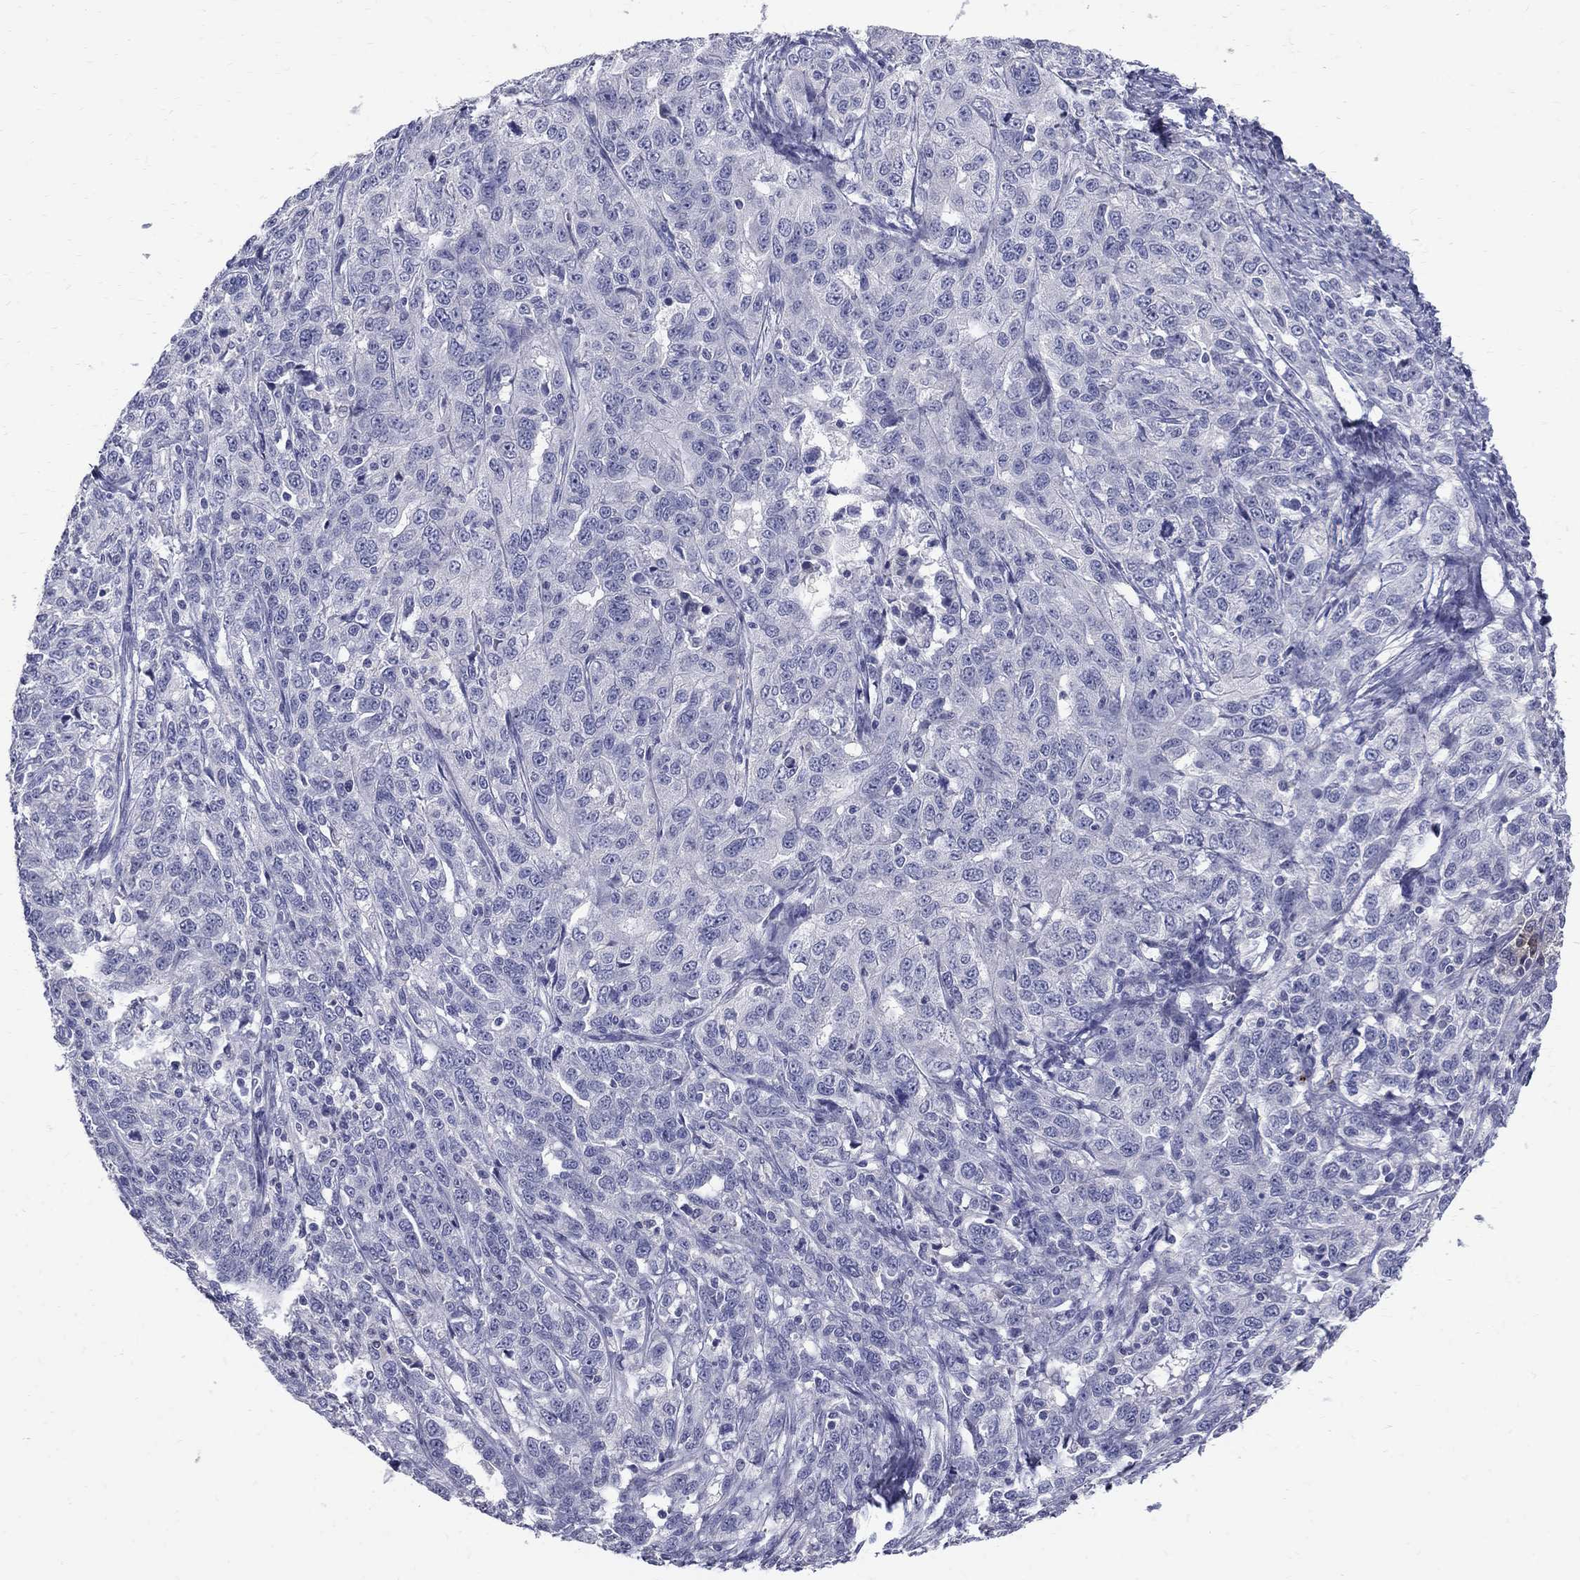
{"staining": {"intensity": "negative", "quantity": "none", "location": "none"}, "tissue": "ovarian cancer", "cell_type": "Tumor cells", "image_type": "cancer", "snomed": [{"axis": "morphology", "description": "Cystadenocarcinoma, serous, NOS"}, {"axis": "topography", "description": "Ovary"}], "caption": "Human ovarian serous cystadenocarcinoma stained for a protein using immunohistochemistry exhibits no positivity in tumor cells.", "gene": "TP53TG5", "patient": {"sex": "female", "age": 71}}